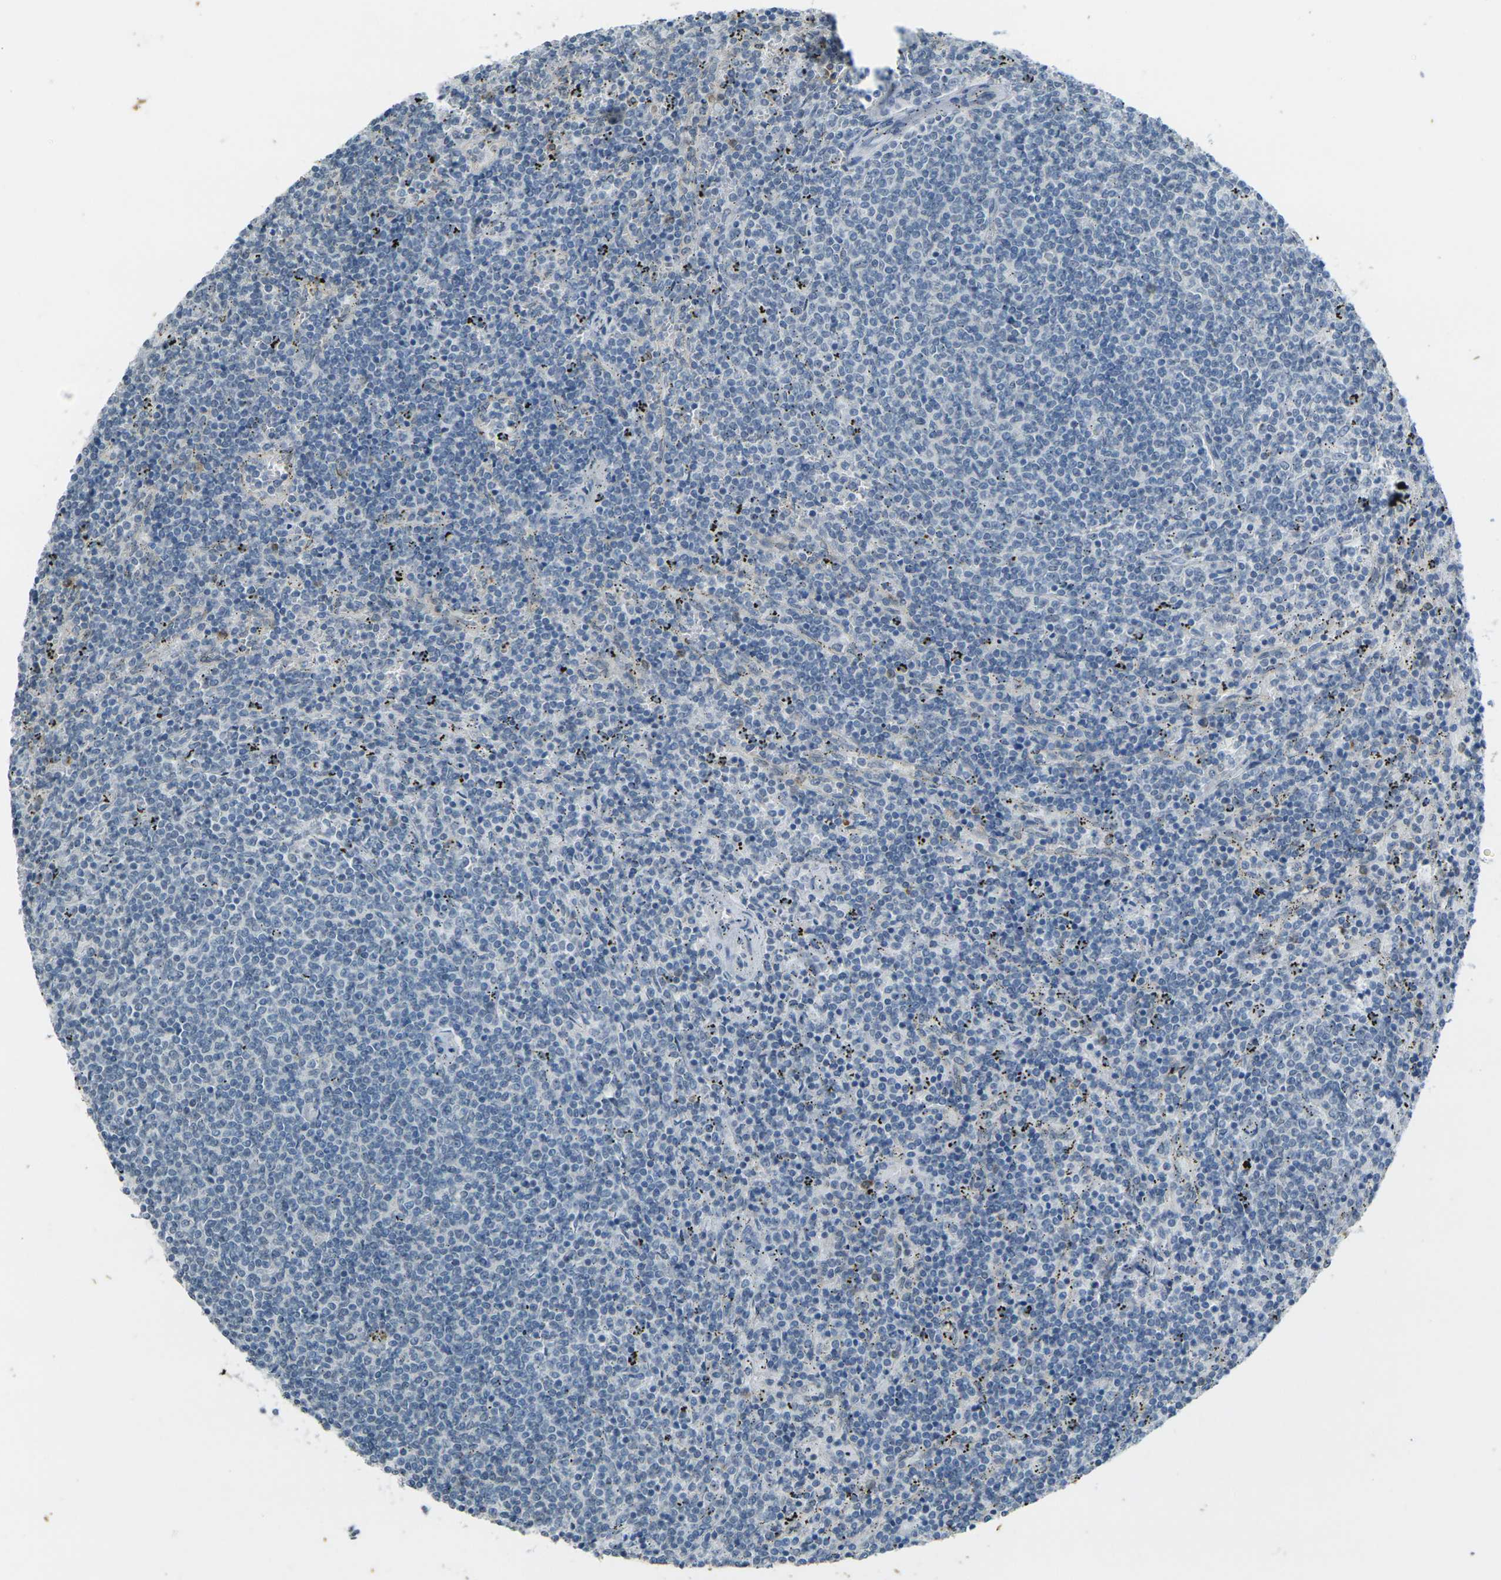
{"staining": {"intensity": "negative", "quantity": "none", "location": "none"}, "tissue": "lymphoma", "cell_type": "Tumor cells", "image_type": "cancer", "snomed": [{"axis": "morphology", "description": "Malignant lymphoma, non-Hodgkin's type, Low grade"}, {"axis": "topography", "description": "Spleen"}], "caption": "Tumor cells are negative for brown protein staining in lymphoma.", "gene": "SPTBN2", "patient": {"sex": "female", "age": 50}}